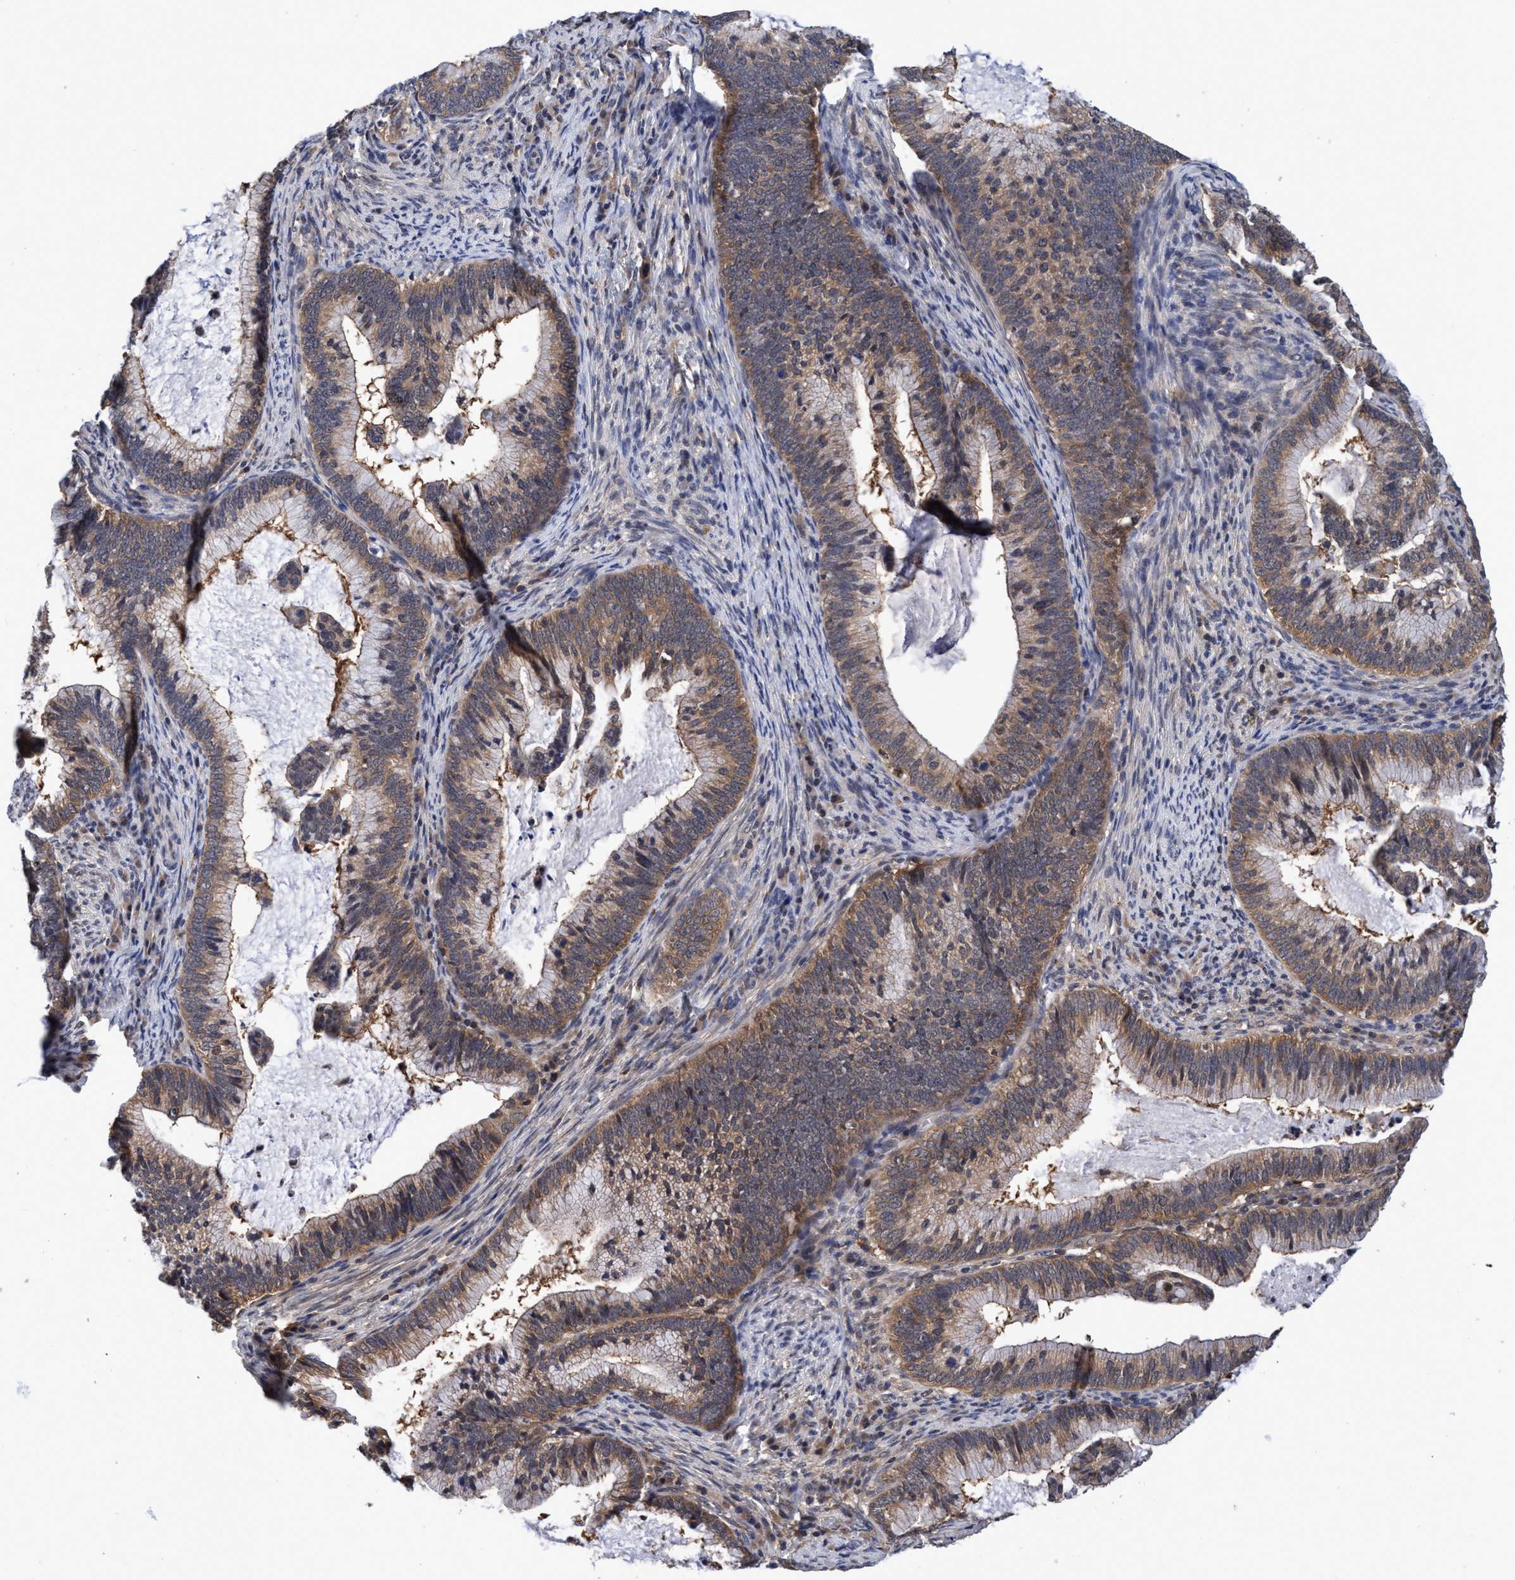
{"staining": {"intensity": "moderate", "quantity": ">75%", "location": "cytoplasmic/membranous"}, "tissue": "cervical cancer", "cell_type": "Tumor cells", "image_type": "cancer", "snomed": [{"axis": "morphology", "description": "Adenocarcinoma, NOS"}, {"axis": "topography", "description": "Cervix"}], "caption": "Immunohistochemistry micrograph of human cervical adenocarcinoma stained for a protein (brown), which shows medium levels of moderate cytoplasmic/membranous staining in about >75% of tumor cells.", "gene": "PSMD12", "patient": {"sex": "female", "age": 36}}